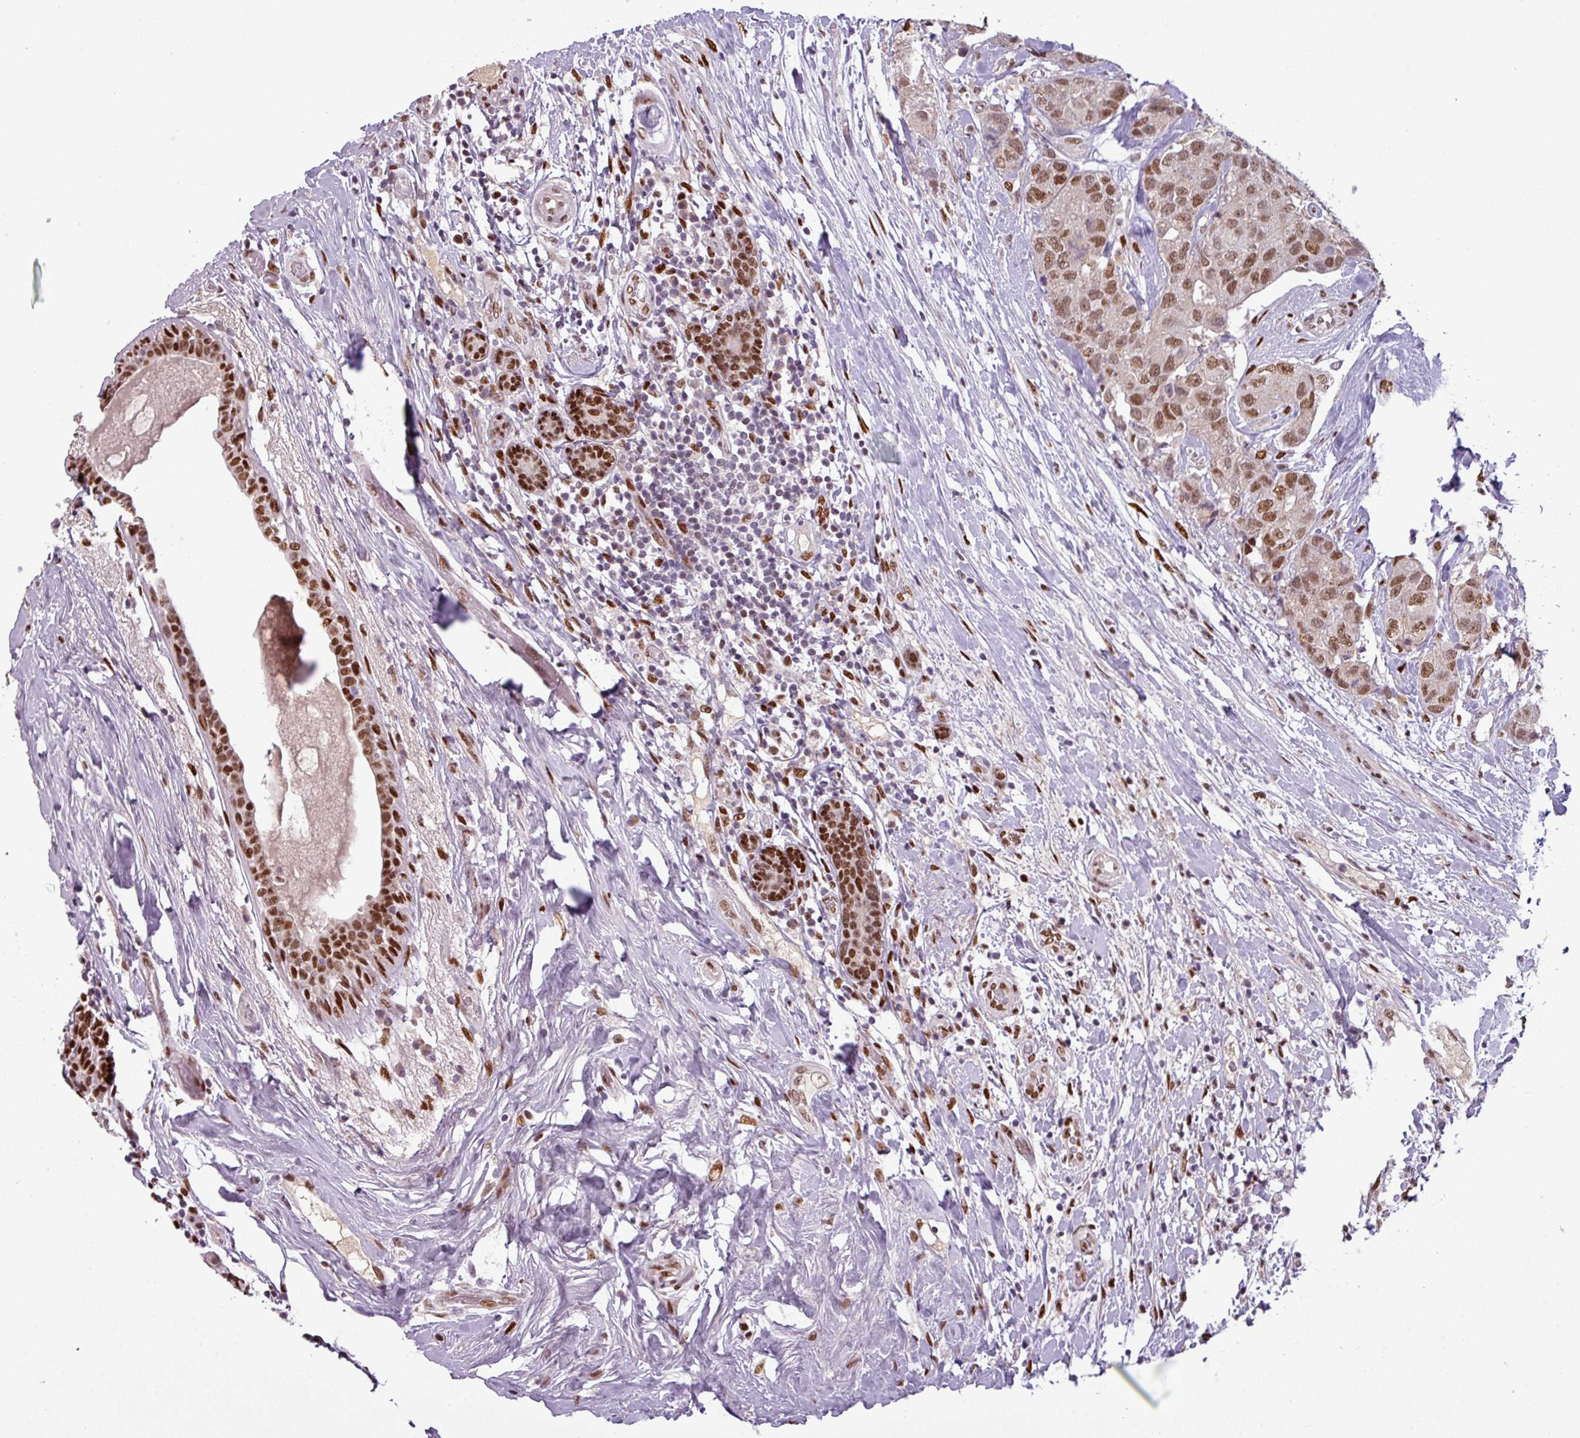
{"staining": {"intensity": "moderate", "quantity": ">75%", "location": "nuclear"}, "tissue": "breast cancer", "cell_type": "Tumor cells", "image_type": "cancer", "snomed": [{"axis": "morphology", "description": "Duct carcinoma"}, {"axis": "topography", "description": "Breast"}], "caption": "Immunohistochemical staining of human breast cancer (invasive ductal carcinoma) shows medium levels of moderate nuclear protein staining in about >75% of tumor cells. Immunohistochemistry stains the protein in brown and the nuclei are stained blue.", "gene": "IRF2BPL", "patient": {"sex": "female", "age": 62}}